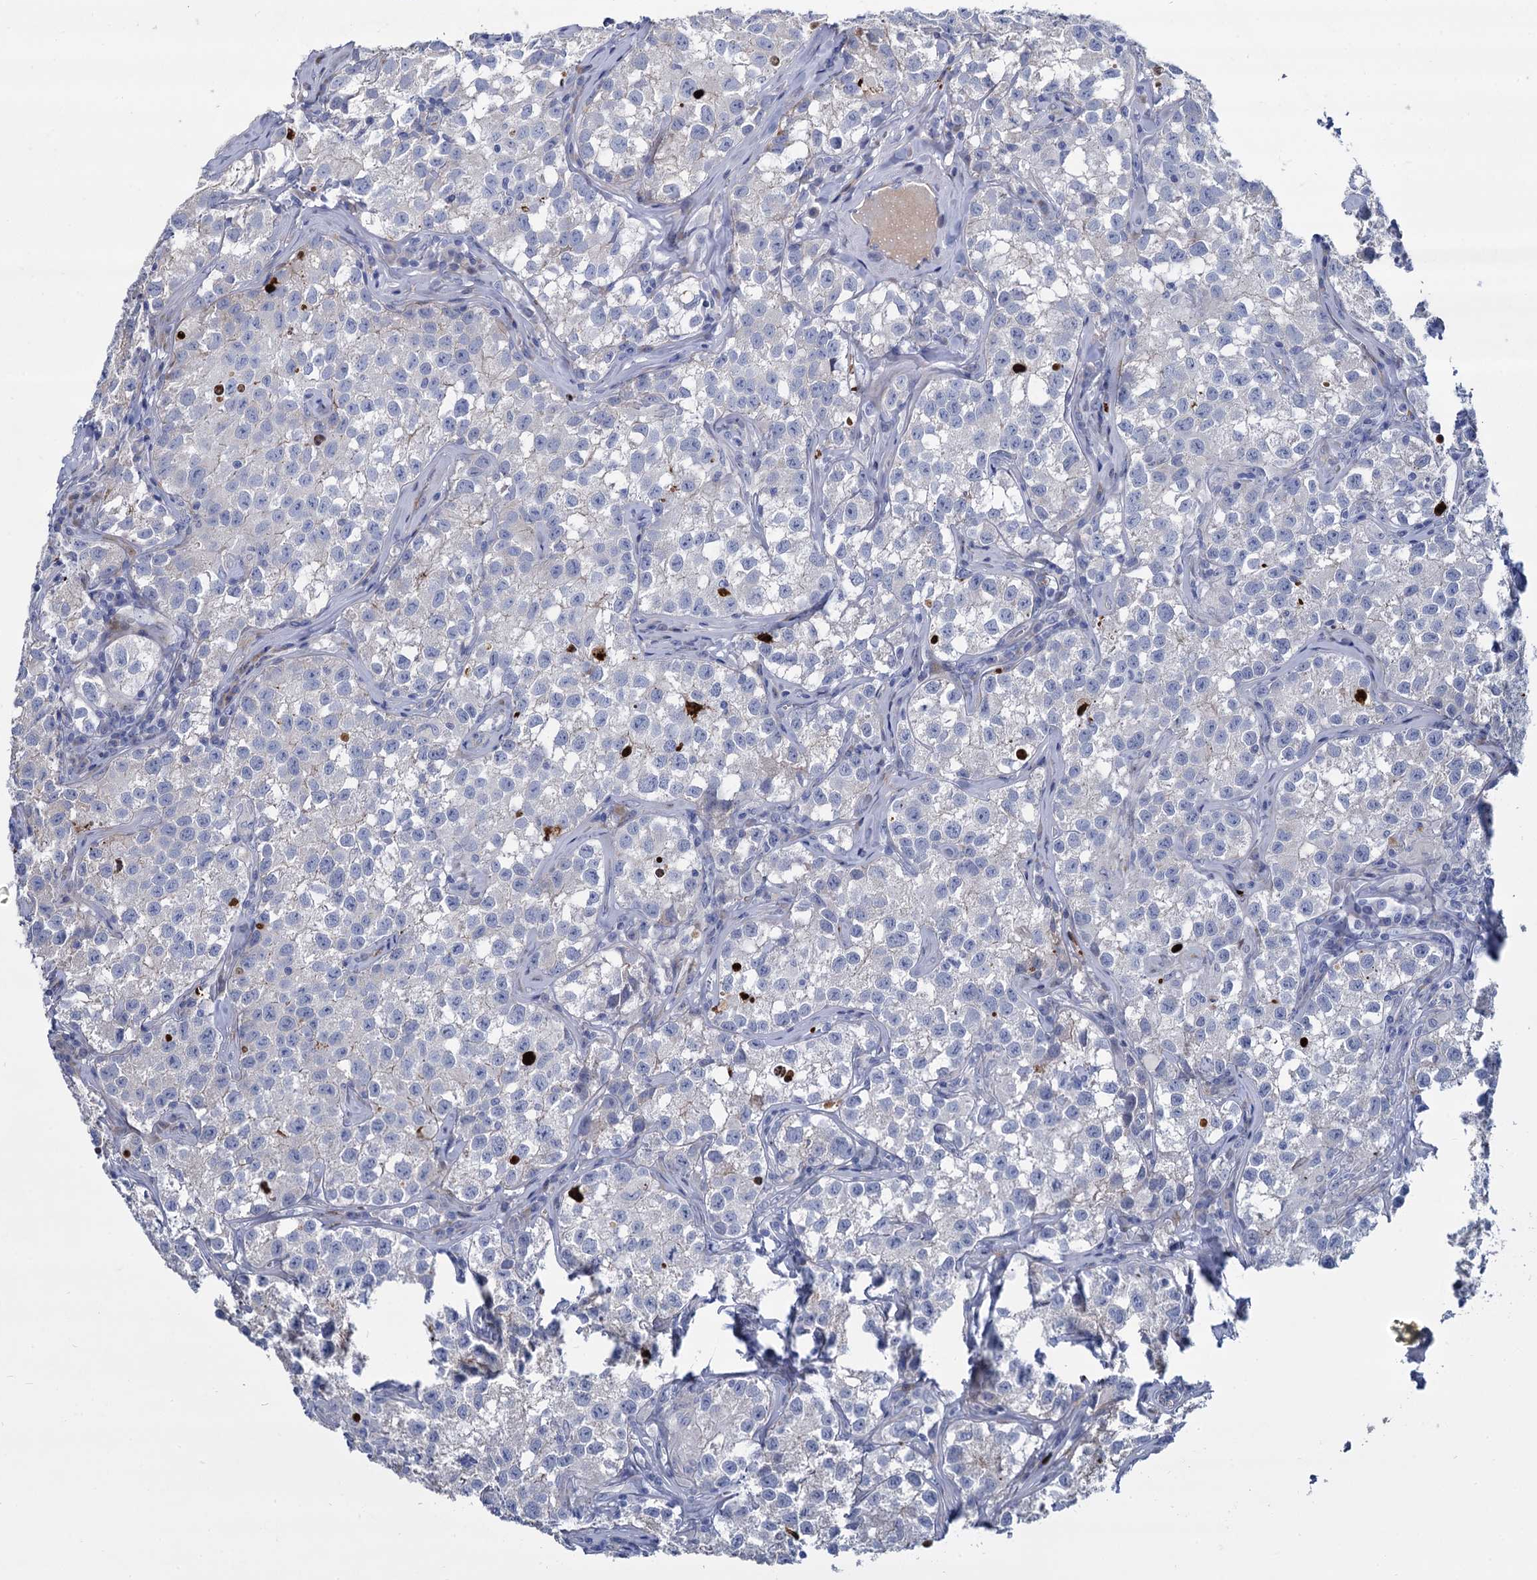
{"staining": {"intensity": "negative", "quantity": "none", "location": "none"}, "tissue": "testis cancer", "cell_type": "Tumor cells", "image_type": "cancer", "snomed": [{"axis": "morphology", "description": "Seminoma, NOS"}, {"axis": "morphology", "description": "Carcinoma, Embryonal, NOS"}, {"axis": "topography", "description": "Testis"}], "caption": "IHC photomicrograph of testis cancer (embryonal carcinoma) stained for a protein (brown), which displays no expression in tumor cells. Nuclei are stained in blue.", "gene": "TRIM77", "patient": {"sex": "male", "age": 43}}